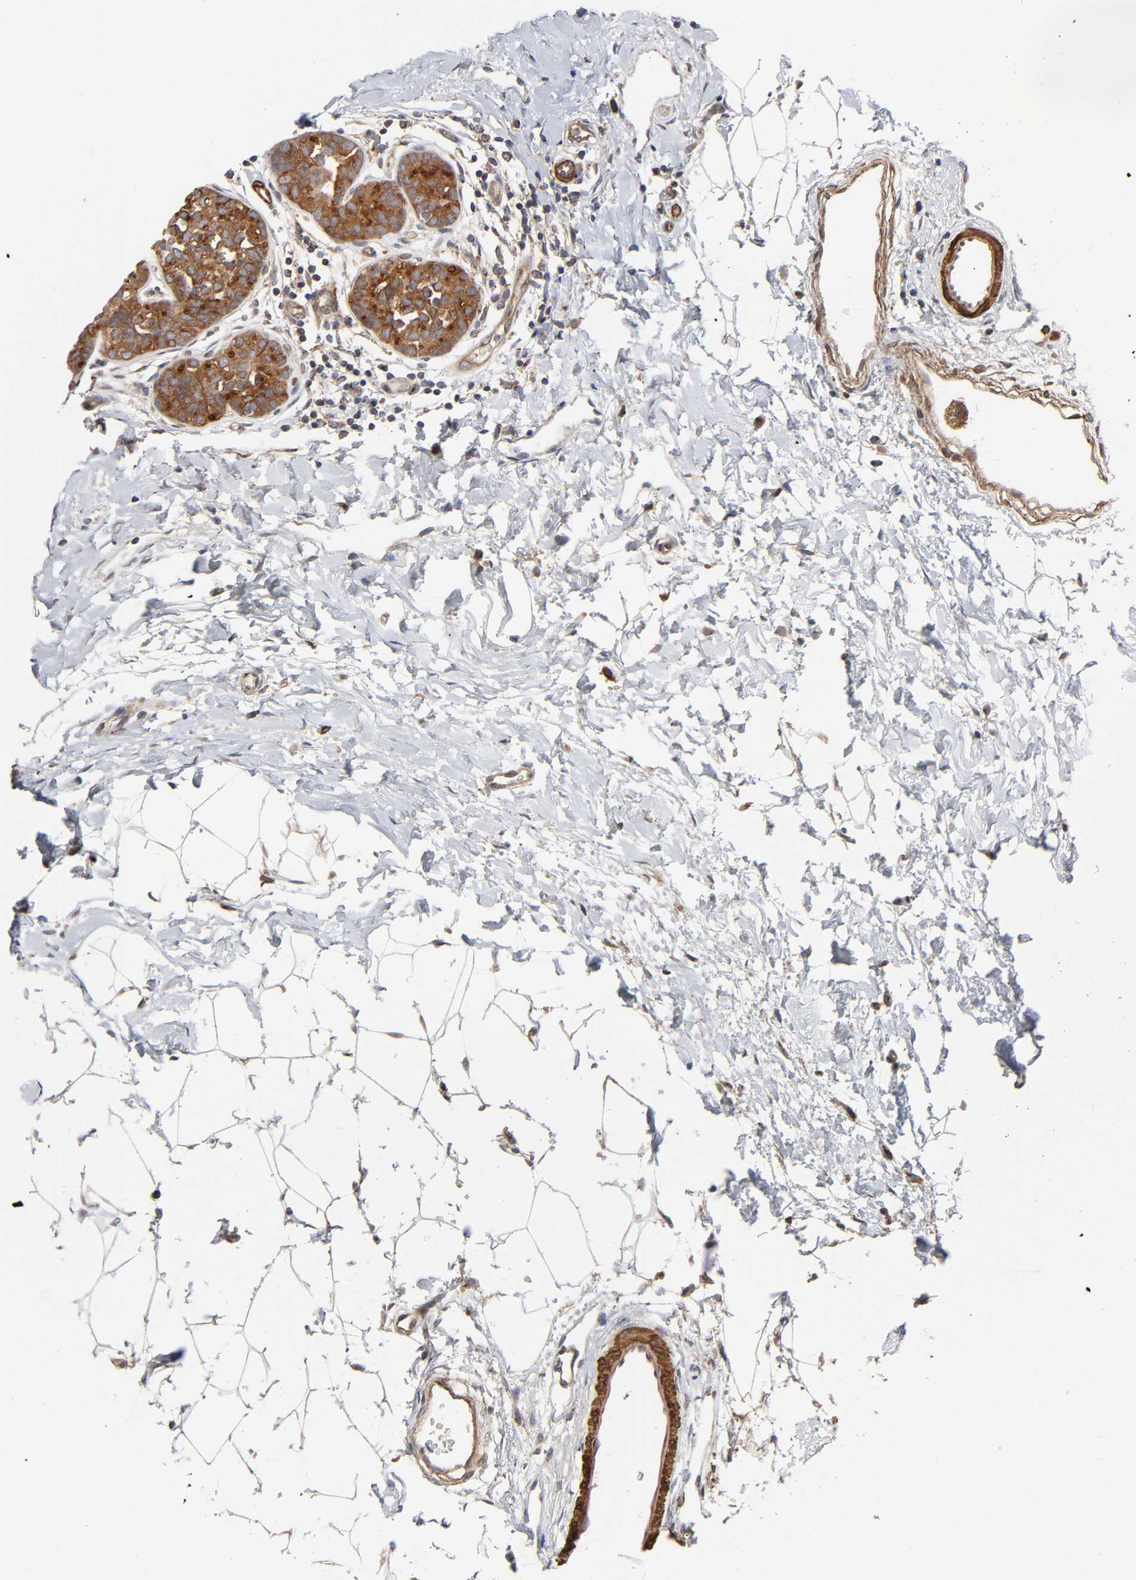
{"staining": {"intensity": "strong", "quantity": ">75%", "location": "cytoplasmic/membranous"}, "tissue": "breast cancer", "cell_type": "Tumor cells", "image_type": "cancer", "snomed": [{"axis": "morphology", "description": "Lobular carcinoma, in situ"}, {"axis": "morphology", "description": "Lobular carcinoma"}, {"axis": "topography", "description": "Breast"}], "caption": "Protein expression analysis of human lobular carcinoma (breast) reveals strong cytoplasmic/membranous positivity in approximately >75% of tumor cells. (IHC, brightfield microscopy, high magnification).", "gene": "GNPTG", "patient": {"sex": "female", "age": 41}}